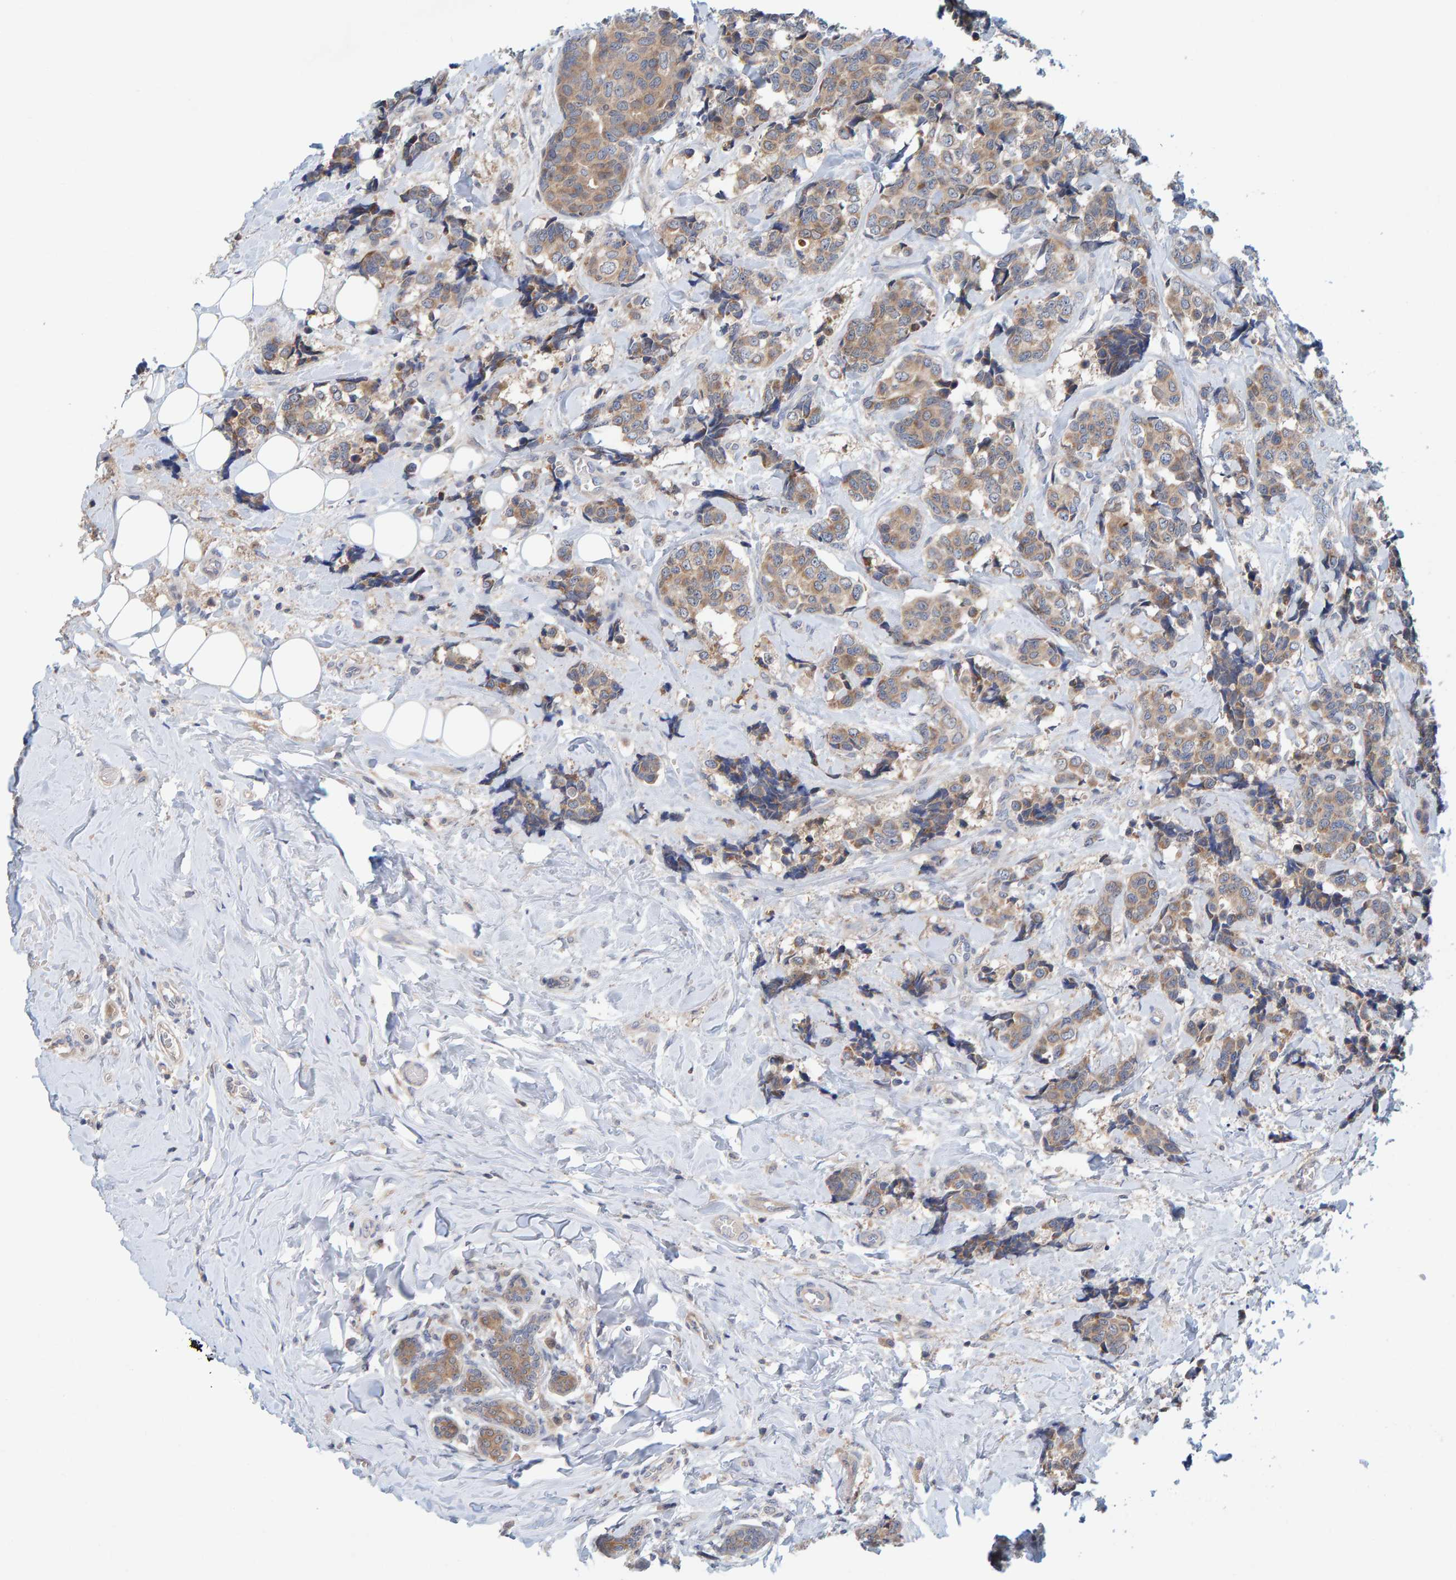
{"staining": {"intensity": "weak", "quantity": ">75%", "location": "cytoplasmic/membranous"}, "tissue": "breast cancer", "cell_type": "Tumor cells", "image_type": "cancer", "snomed": [{"axis": "morphology", "description": "Normal tissue, NOS"}, {"axis": "morphology", "description": "Duct carcinoma"}, {"axis": "topography", "description": "Breast"}], "caption": "This histopathology image exhibits IHC staining of human breast cancer, with low weak cytoplasmic/membranous expression in approximately >75% of tumor cells.", "gene": "TATDN1", "patient": {"sex": "female", "age": 43}}